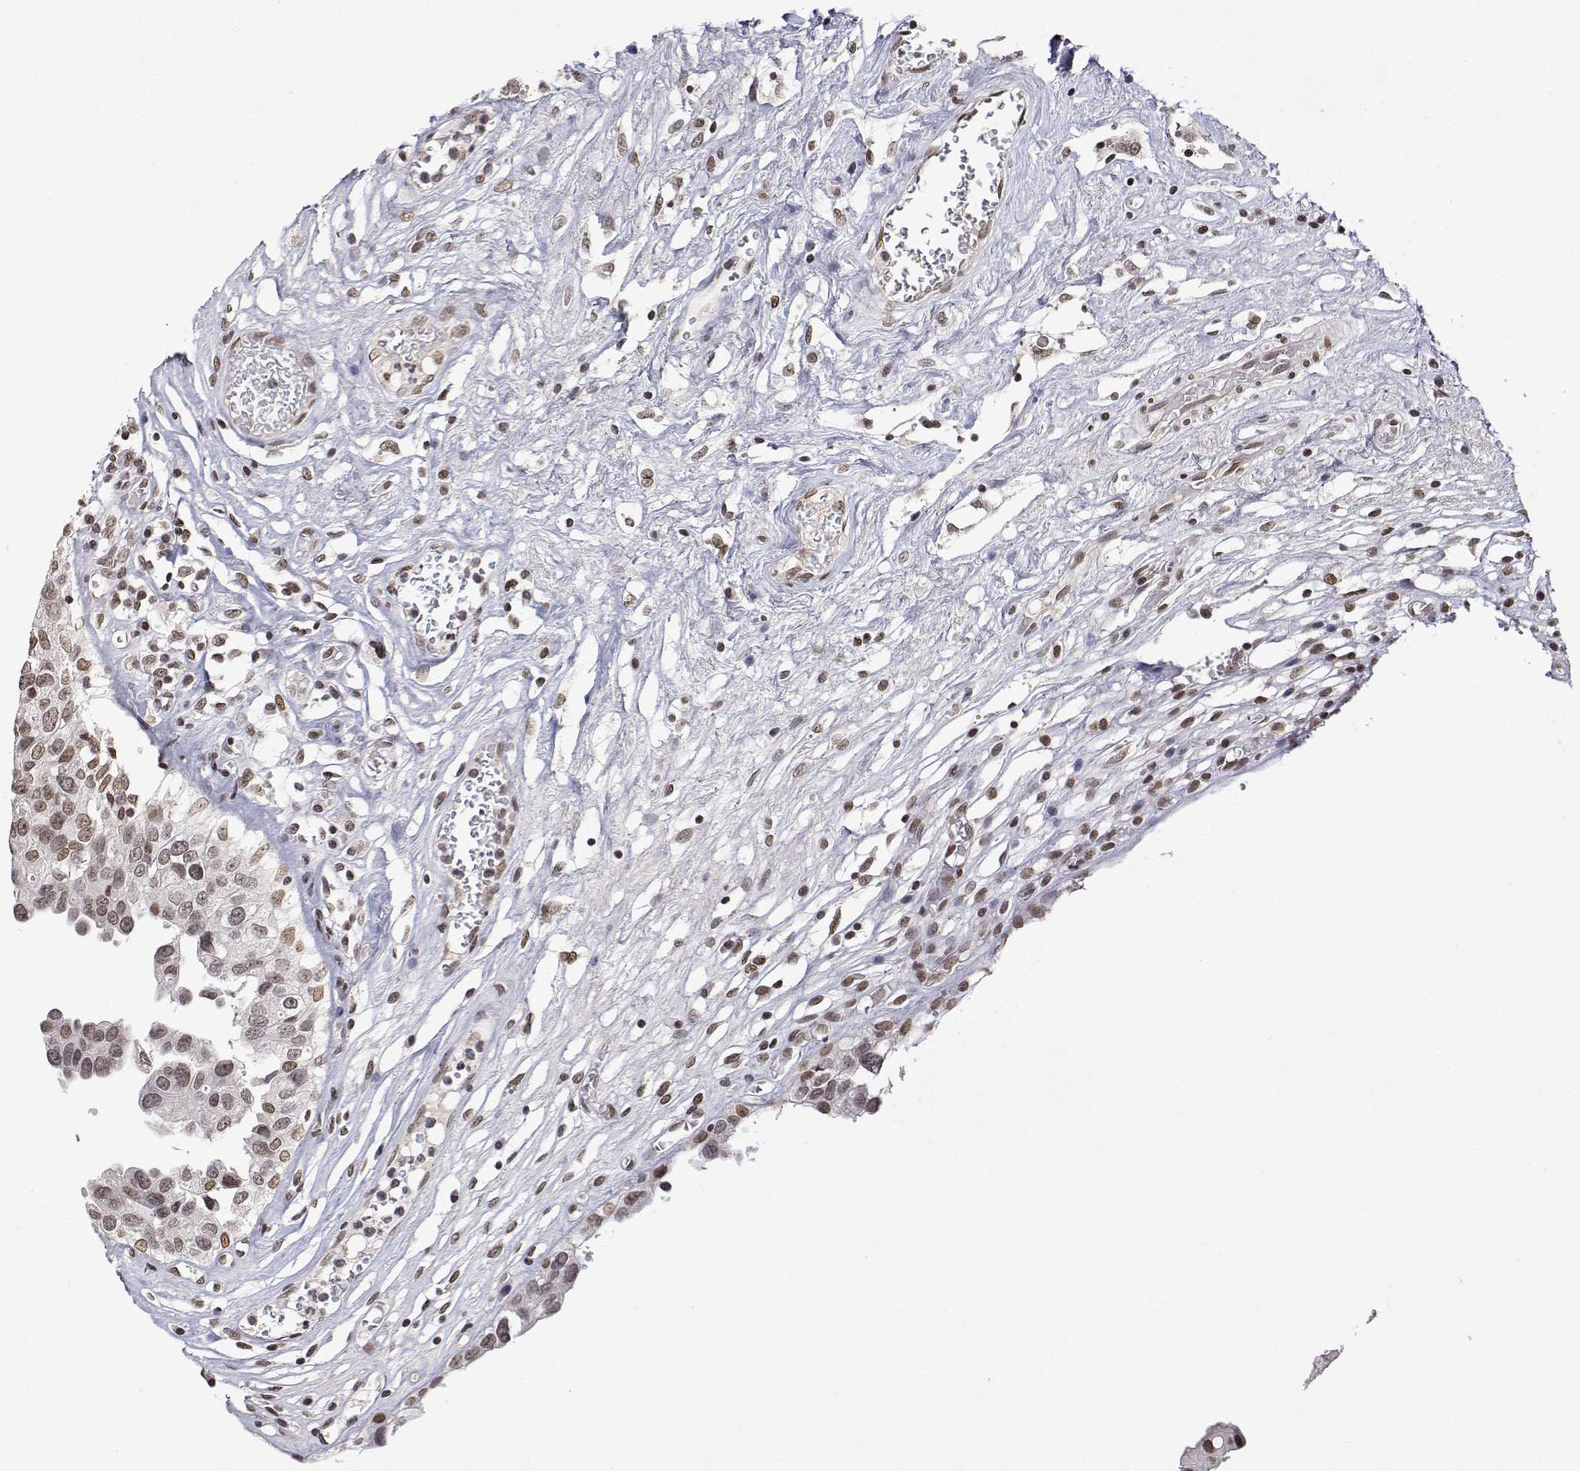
{"staining": {"intensity": "moderate", "quantity": ">75%", "location": "nuclear"}, "tissue": "renal cancer", "cell_type": "Tumor cells", "image_type": "cancer", "snomed": [{"axis": "morphology", "description": "Adenocarcinoma, NOS"}, {"axis": "topography", "description": "Urinary bladder"}], "caption": "Human renal cancer (adenocarcinoma) stained for a protein (brown) demonstrates moderate nuclear positive staining in about >75% of tumor cells.", "gene": "XPC", "patient": {"sex": "male", "age": 61}}